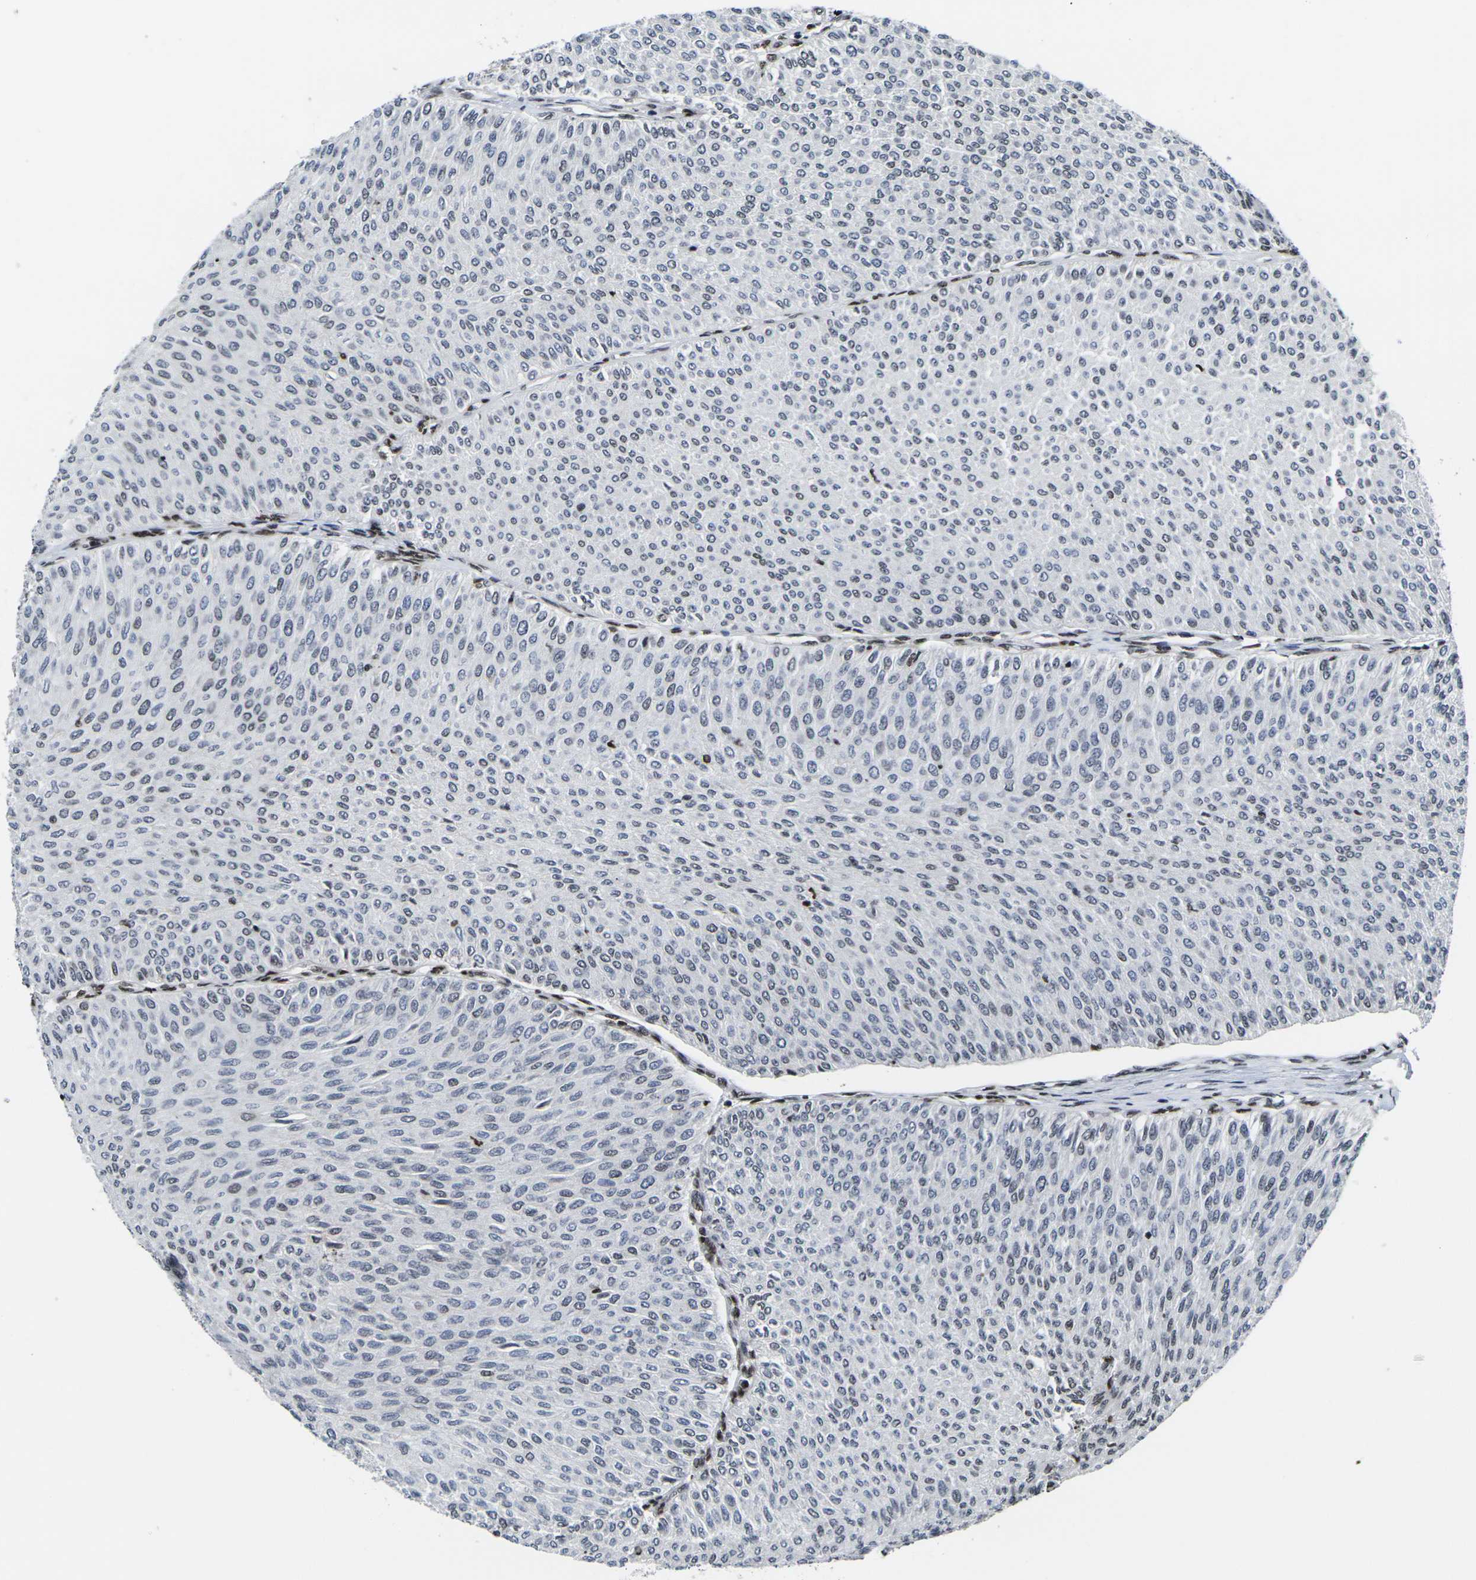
{"staining": {"intensity": "negative", "quantity": "none", "location": "none"}, "tissue": "urothelial cancer", "cell_type": "Tumor cells", "image_type": "cancer", "snomed": [{"axis": "morphology", "description": "Urothelial carcinoma, Low grade"}, {"axis": "topography", "description": "Urinary bladder"}], "caption": "Tumor cells show no significant positivity in urothelial cancer. (DAB immunohistochemistry (IHC) with hematoxylin counter stain).", "gene": "H1-10", "patient": {"sex": "male", "age": 78}}